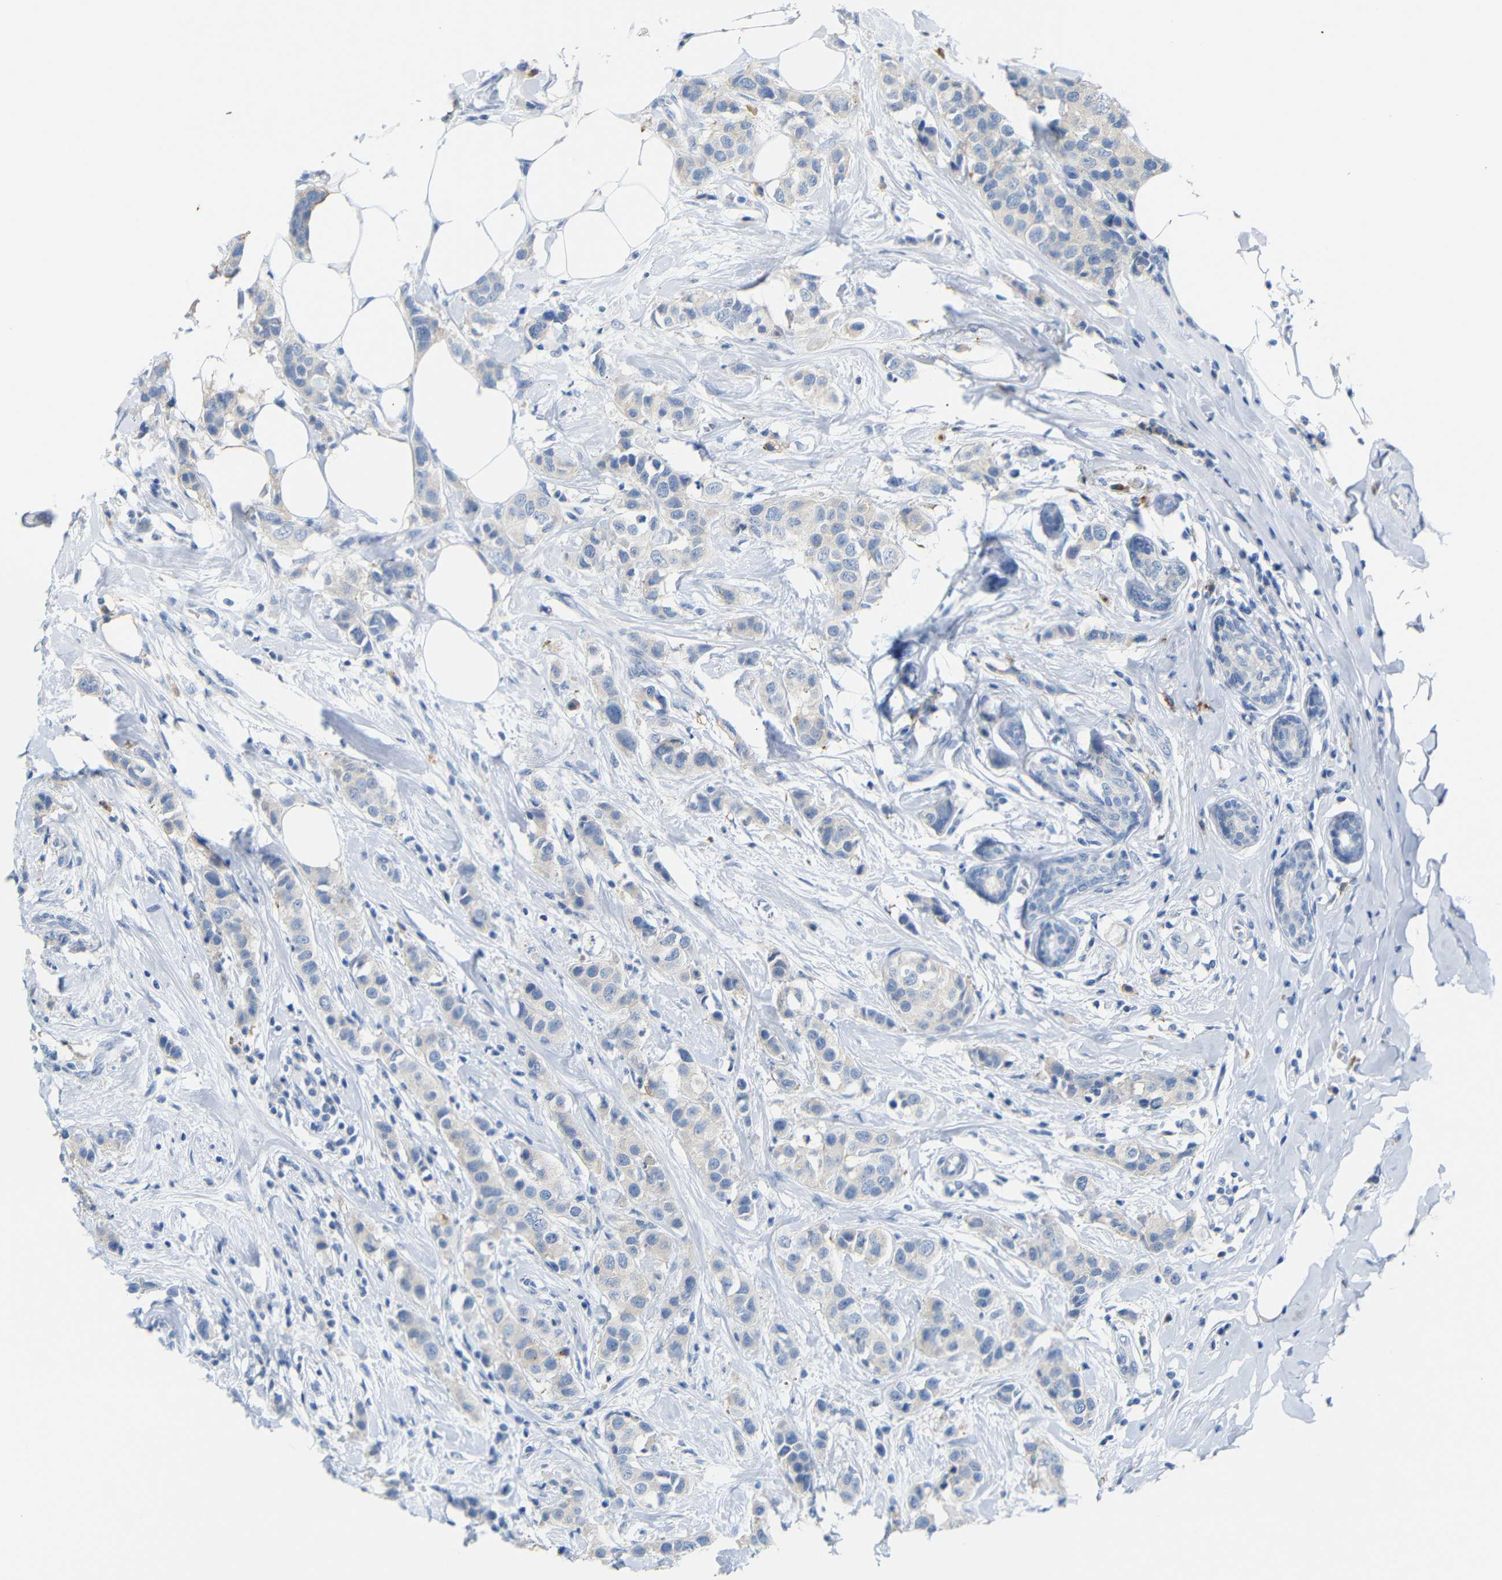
{"staining": {"intensity": "weak", "quantity": "<25%", "location": "cytoplasmic/membranous"}, "tissue": "breast cancer", "cell_type": "Tumor cells", "image_type": "cancer", "snomed": [{"axis": "morphology", "description": "Normal tissue, NOS"}, {"axis": "morphology", "description": "Duct carcinoma"}, {"axis": "topography", "description": "Breast"}], "caption": "The micrograph reveals no significant positivity in tumor cells of invasive ductal carcinoma (breast).", "gene": "FCRL1", "patient": {"sex": "female", "age": 50}}